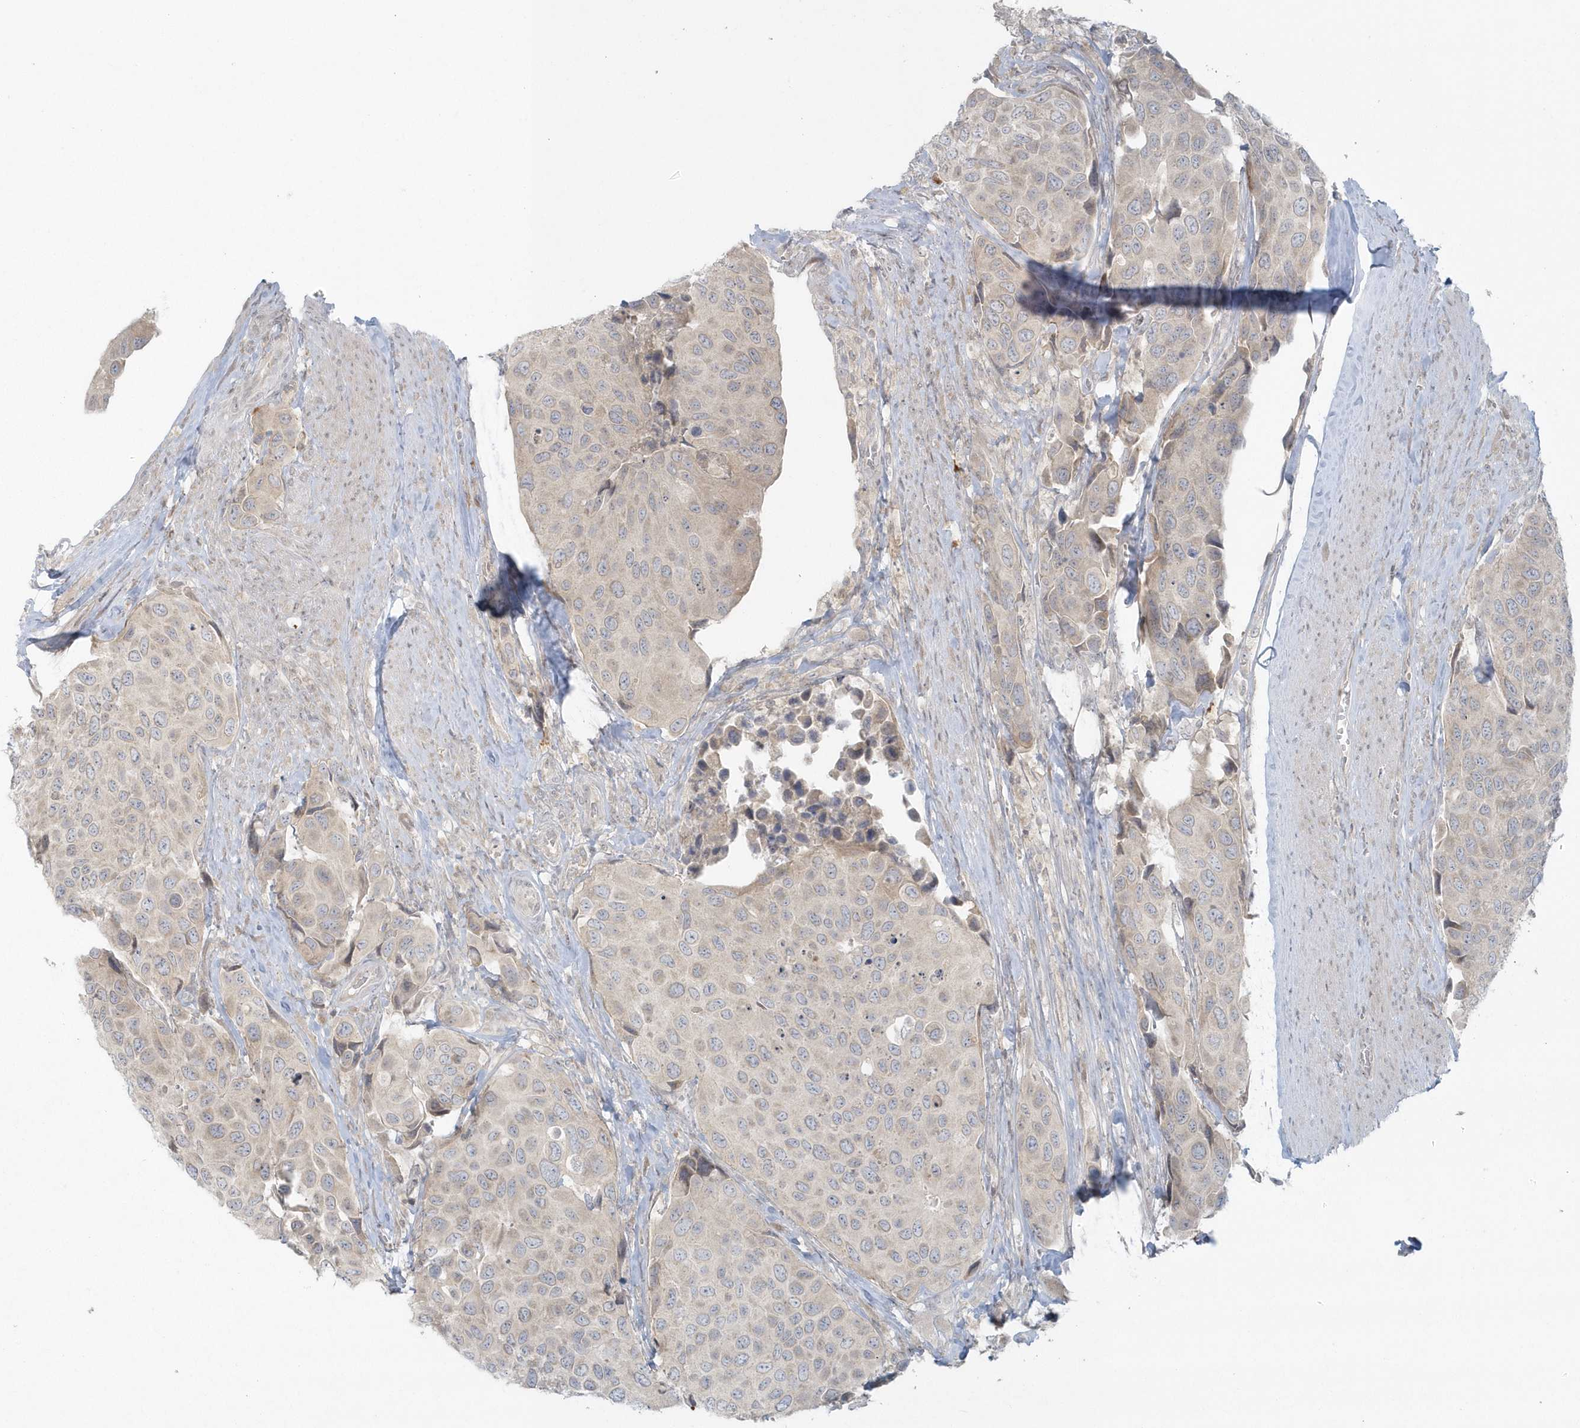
{"staining": {"intensity": "negative", "quantity": "none", "location": "none"}, "tissue": "urothelial cancer", "cell_type": "Tumor cells", "image_type": "cancer", "snomed": [{"axis": "morphology", "description": "Urothelial carcinoma, High grade"}, {"axis": "topography", "description": "Urinary bladder"}], "caption": "Urothelial cancer stained for a protein using immunohistochemistry displays no expression tumor cells.", "gene": "BLTP3A", "patient": {"sex": "male", "age": 74}}